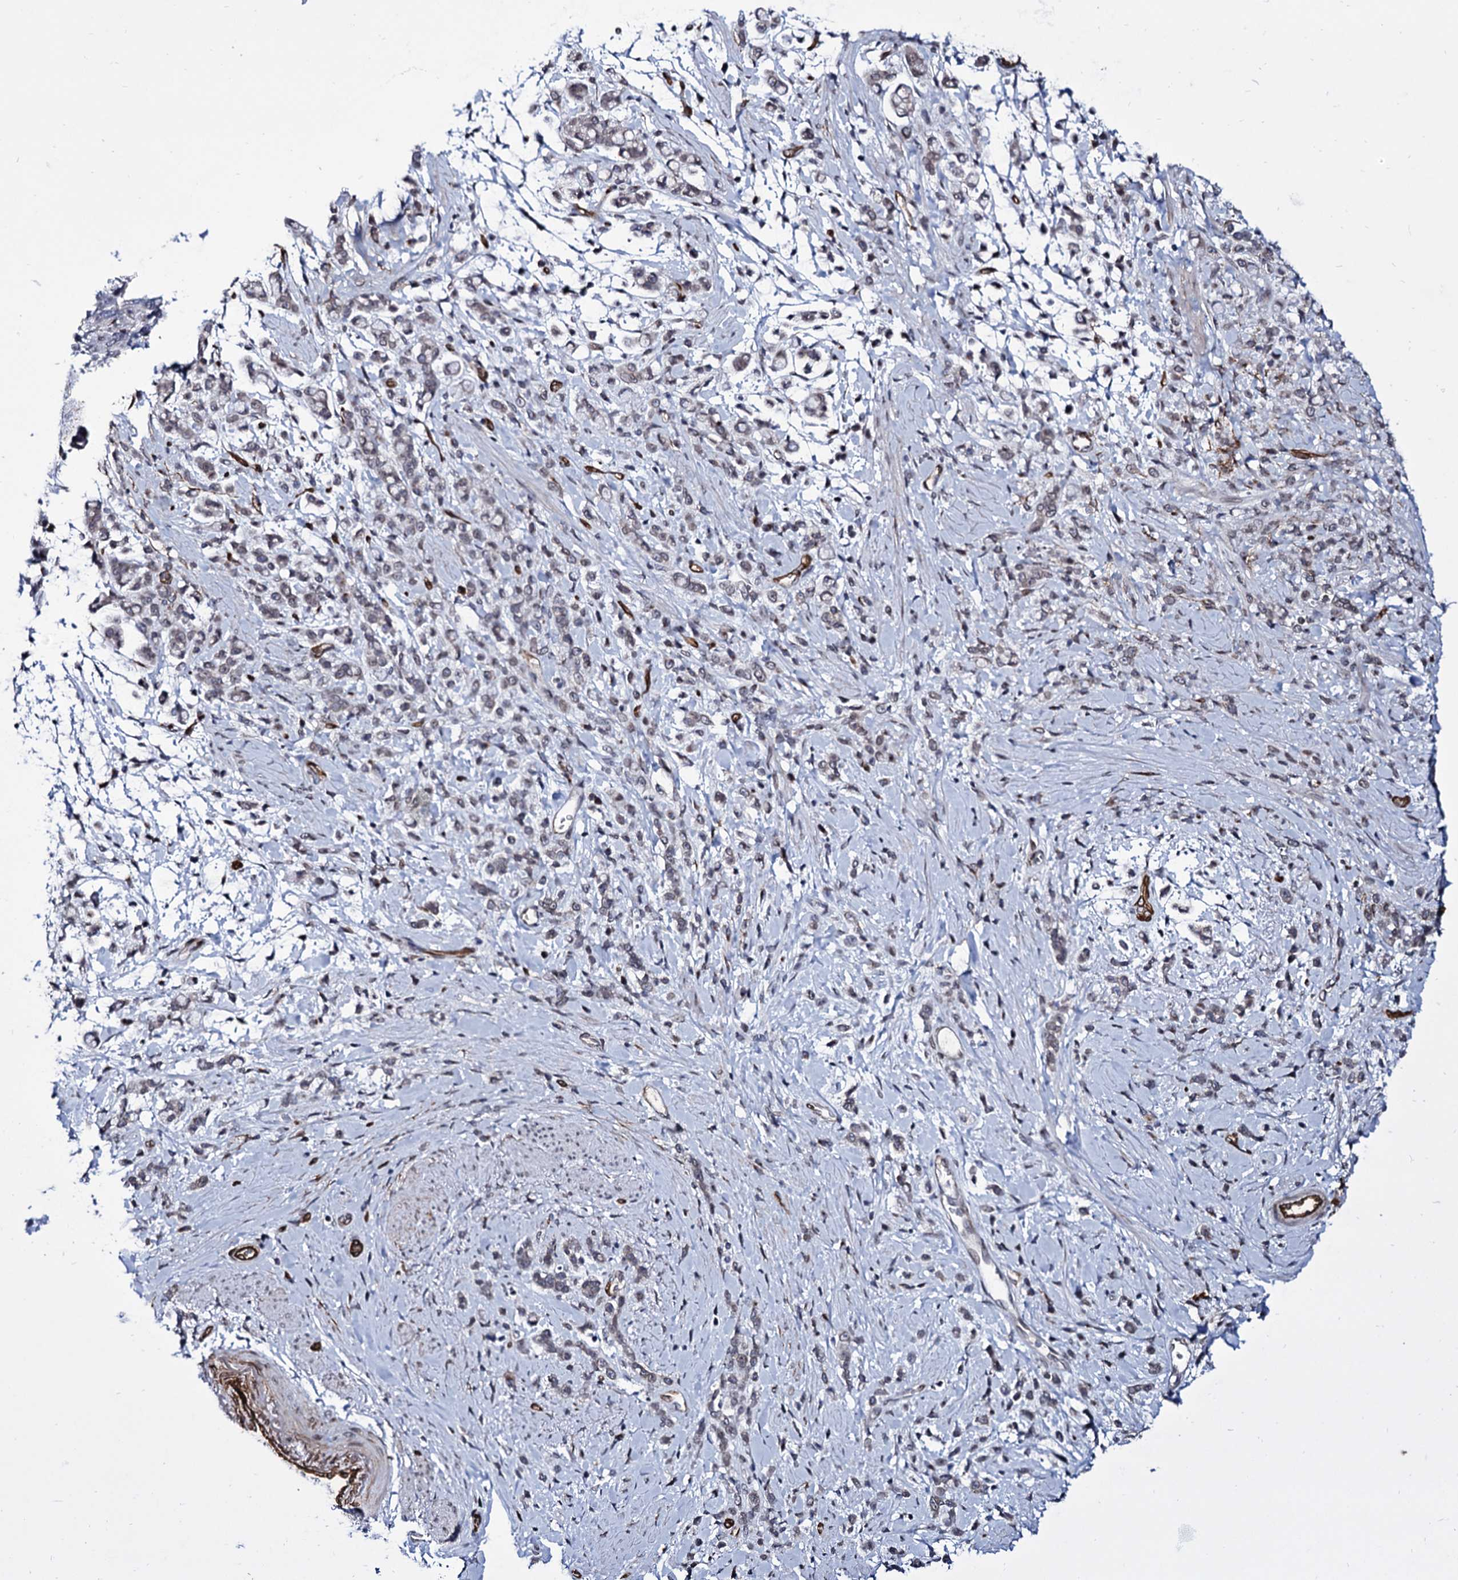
{"staining": {"intensity": "negative", "quantity": "none", "location": "none"}, "tissue": "stomach cancer", "cell_type": "Tumor cells", "image_type": "cancer", "snomed": [{"axis": "morphology", "description": "Adenocarcinoma, NOS"}, {"axis": "topography", "description": "Stomach"}], "caption": "Image shows no protein positivity in tumor cells of stomach adenocarcinoma tissue.", "gene": "ZC3H12C", "patient": {"sex": "female", "age": 60}}